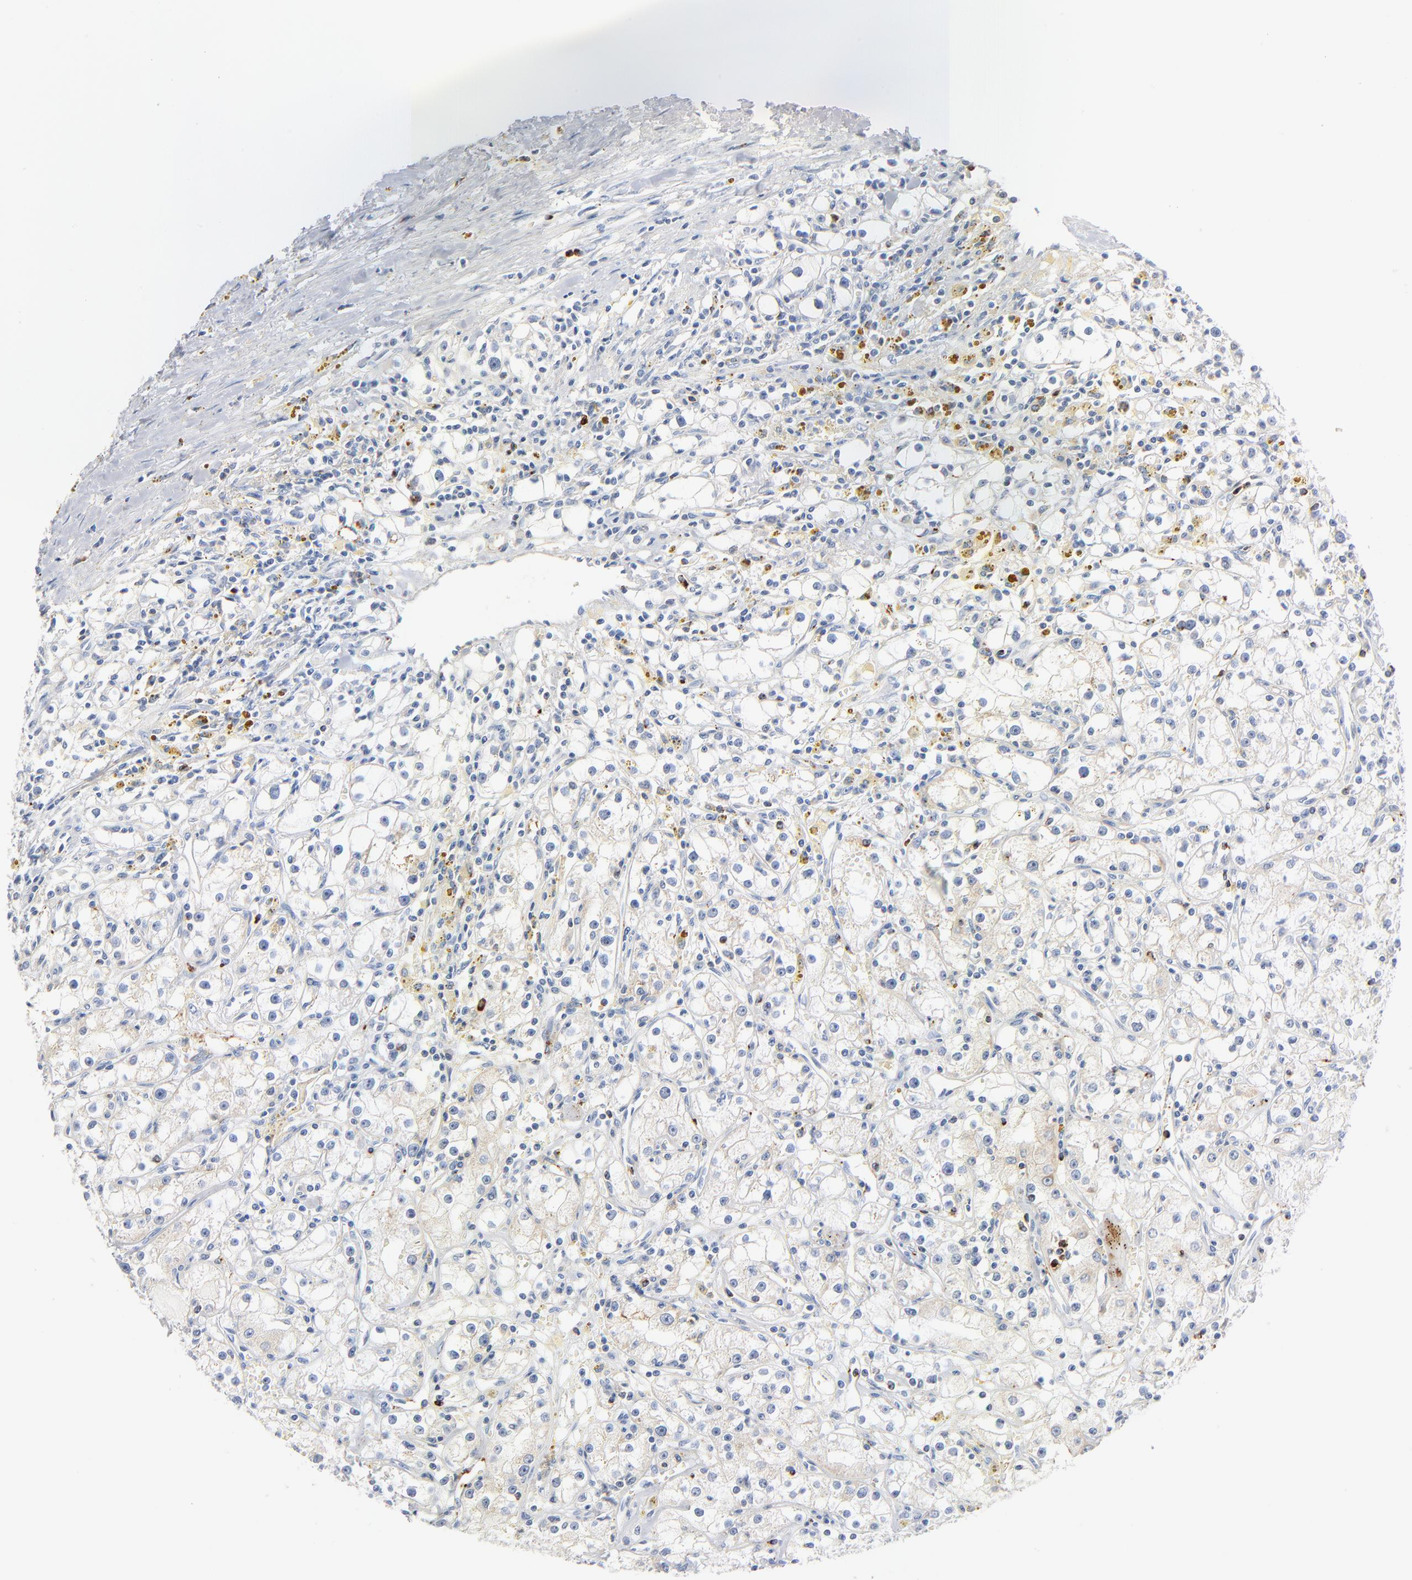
{"staining": {"intensity": "negative", "quantity": "none", "location": "none"}, "tissue": "renal cancer", "cell_type": "Tumor cells", "image_type": "cancer", "snomed": [{"axis": "morphology", "description": "Adenocarcinoma, NOS"}, {"axis": "topography", "description": "Kidney"}], "caption": "DAB (3,3'-diaminobenzidine) immunohistochemical staining of human adenocarcinoma (renal) exhibits no significant positivity in tumor cells.", "gene": "GZMB", "patient": {"sex": "male", "age": 56}}